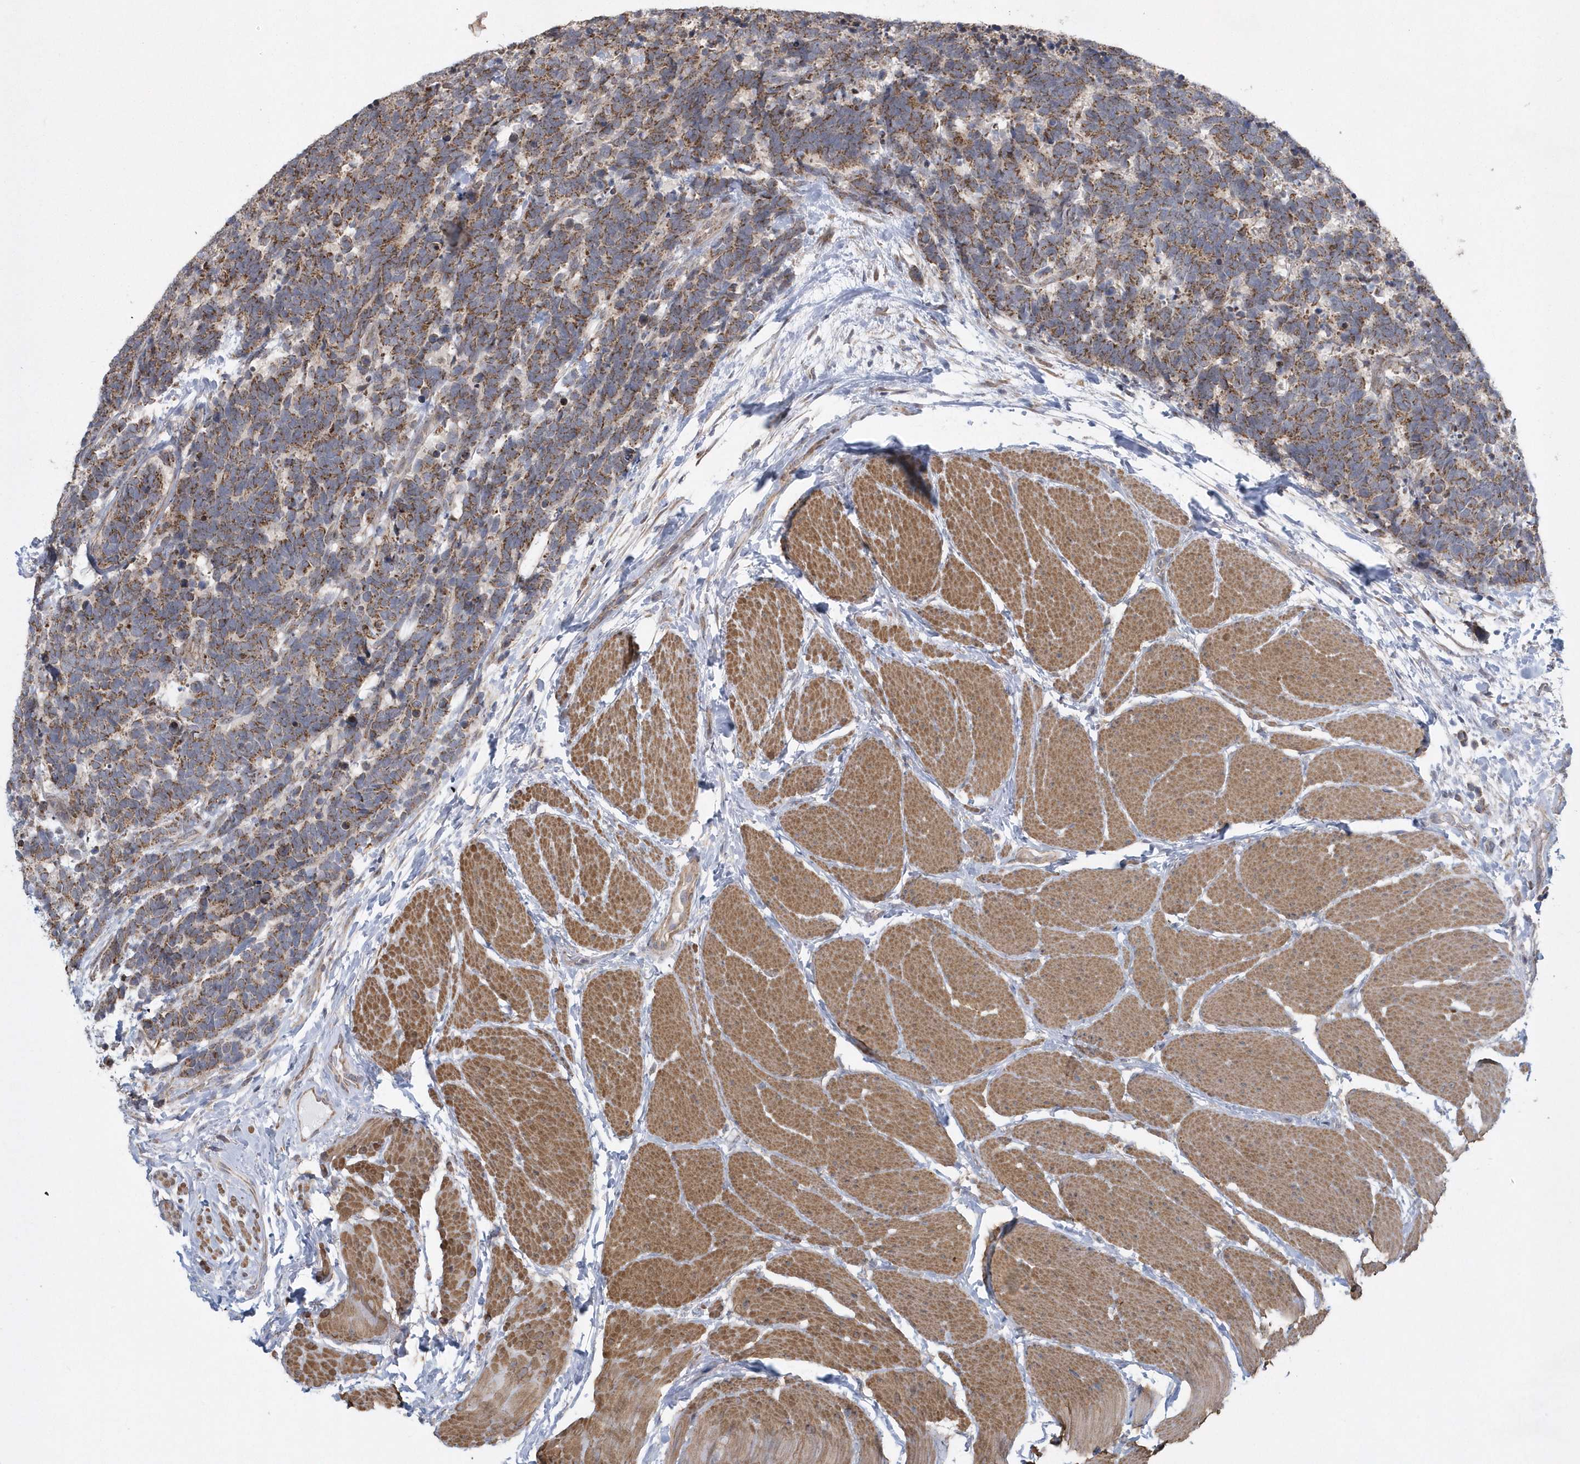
{"staining": {"intensity": "moderate", "quantity": ">75%", "location": "cytoplasmic/membranous"}, "tissue": "carcinoid", "cell_type": "Tumor cells", "image_type": "cancer", "snomed": [{"axis": "morphology", "description": "Carcinoma, NOS"}, {"axis": "morphology", "description": "Carcinoid, malignant, NOS"}, {"axis": "topography", "description": "Urinary bladder"}], "caption": "Carcinoid stained for a protein (brown) reveals moderate cytoplasmic/membranous positive staining in about >75% of tumor cells.", "gene": "SLX9", "patient": {"sex": "male", "age": 57}}